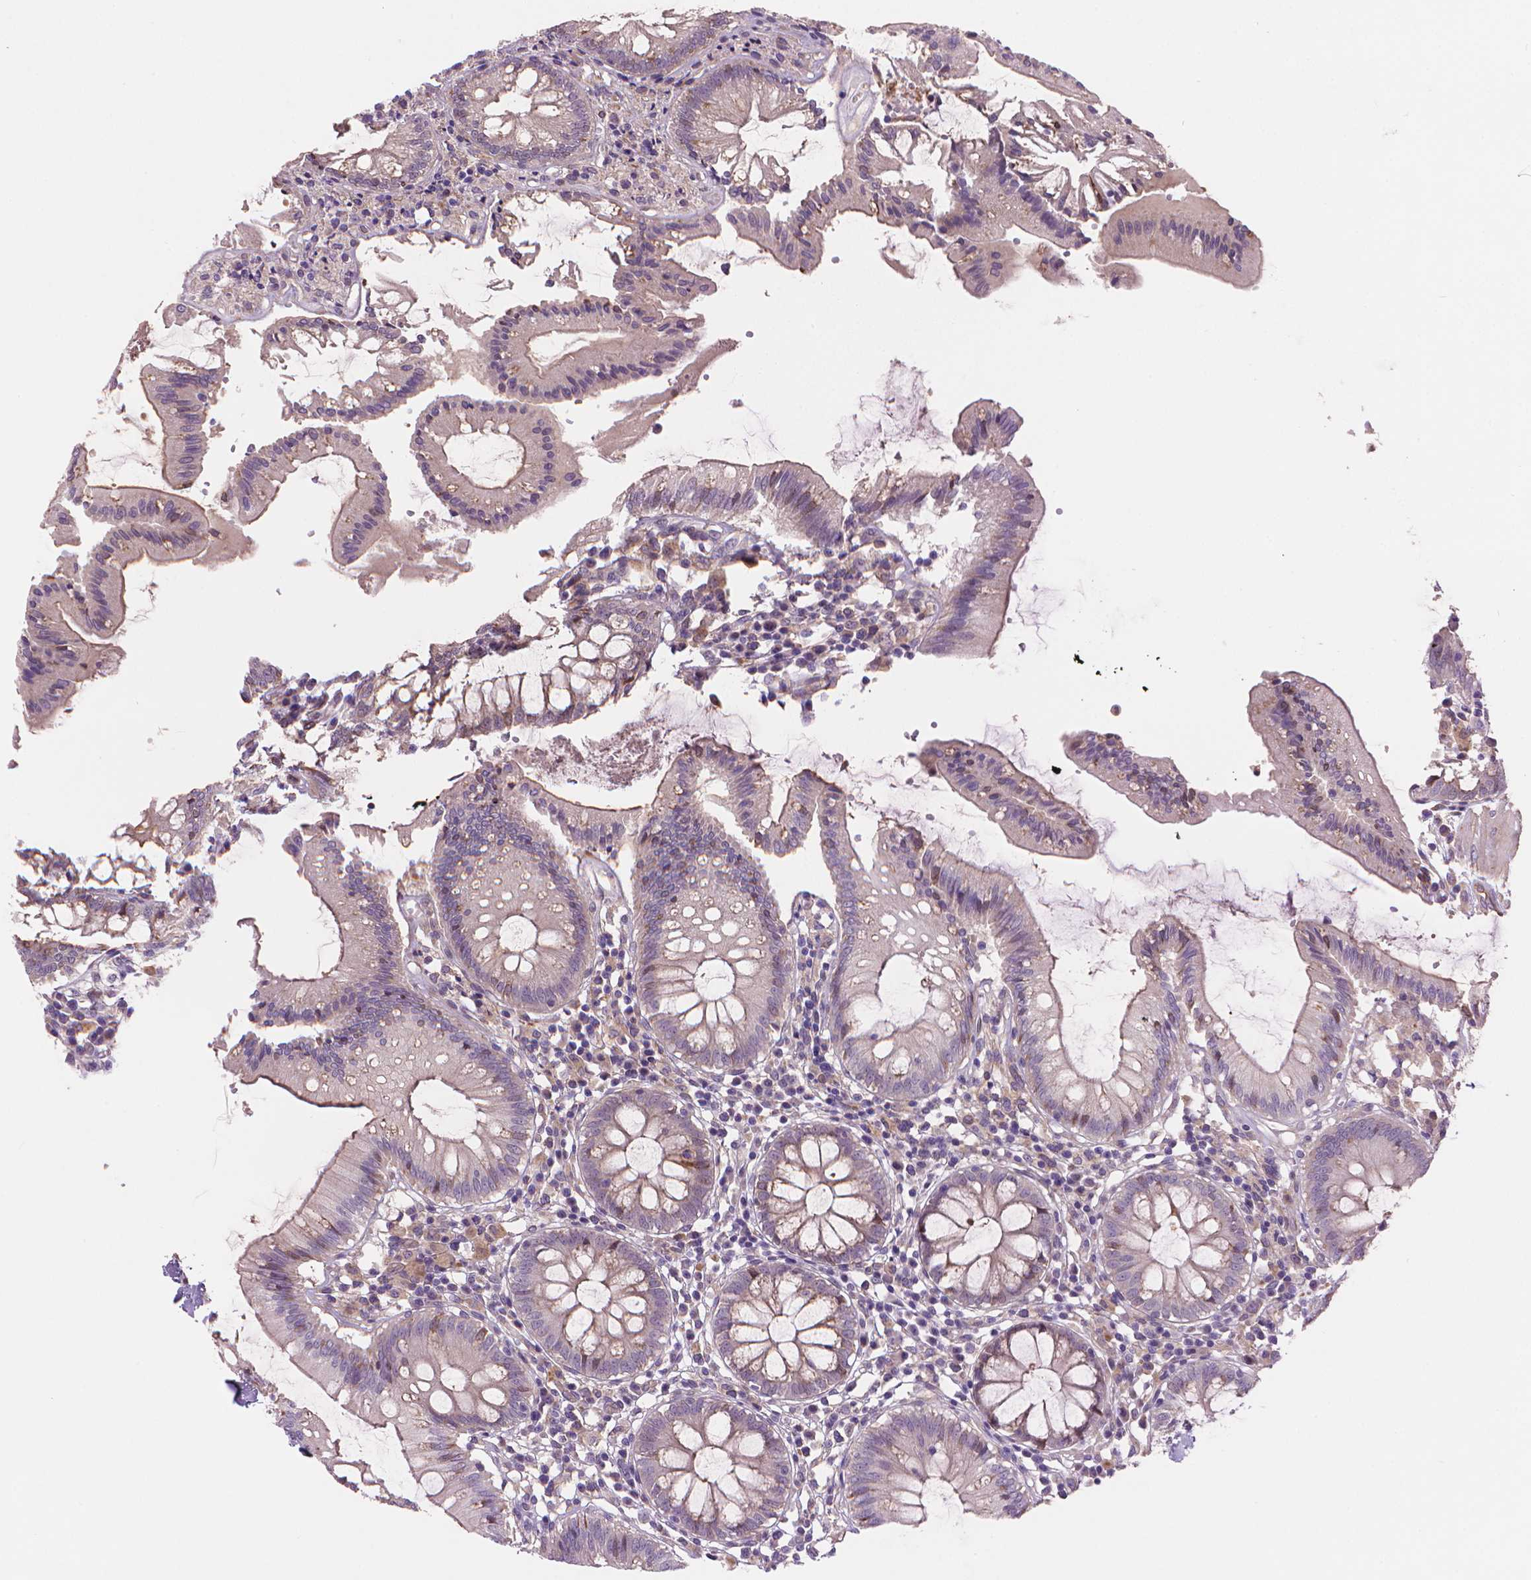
{"staining": {"intensity": "moderate", "quantity": ">75%", "location": "cytoplasmic/membranous"}, "tissue": "colon", "cell_type": "Endothelial cells", "image_type": "normal", "snomed": [{"axis": "morphology", "description": "Normal tissue, NOS"}, {"axis": "morphology", "description": "Adenocarcinoma, NOS"}, {"axis": "topography", "description": "Colon"}], "caption": "High-magnification brightfield microscopy of benign colon stained with DAB (brown) and counterstained with hematoxylin (blue). endothelial cells exhibit moderate cytoplasmic/membranous expression is identified in about>75% of cells.", "gene": "AMMECR1L", "patient": {"sex": "male", "age": 83}}